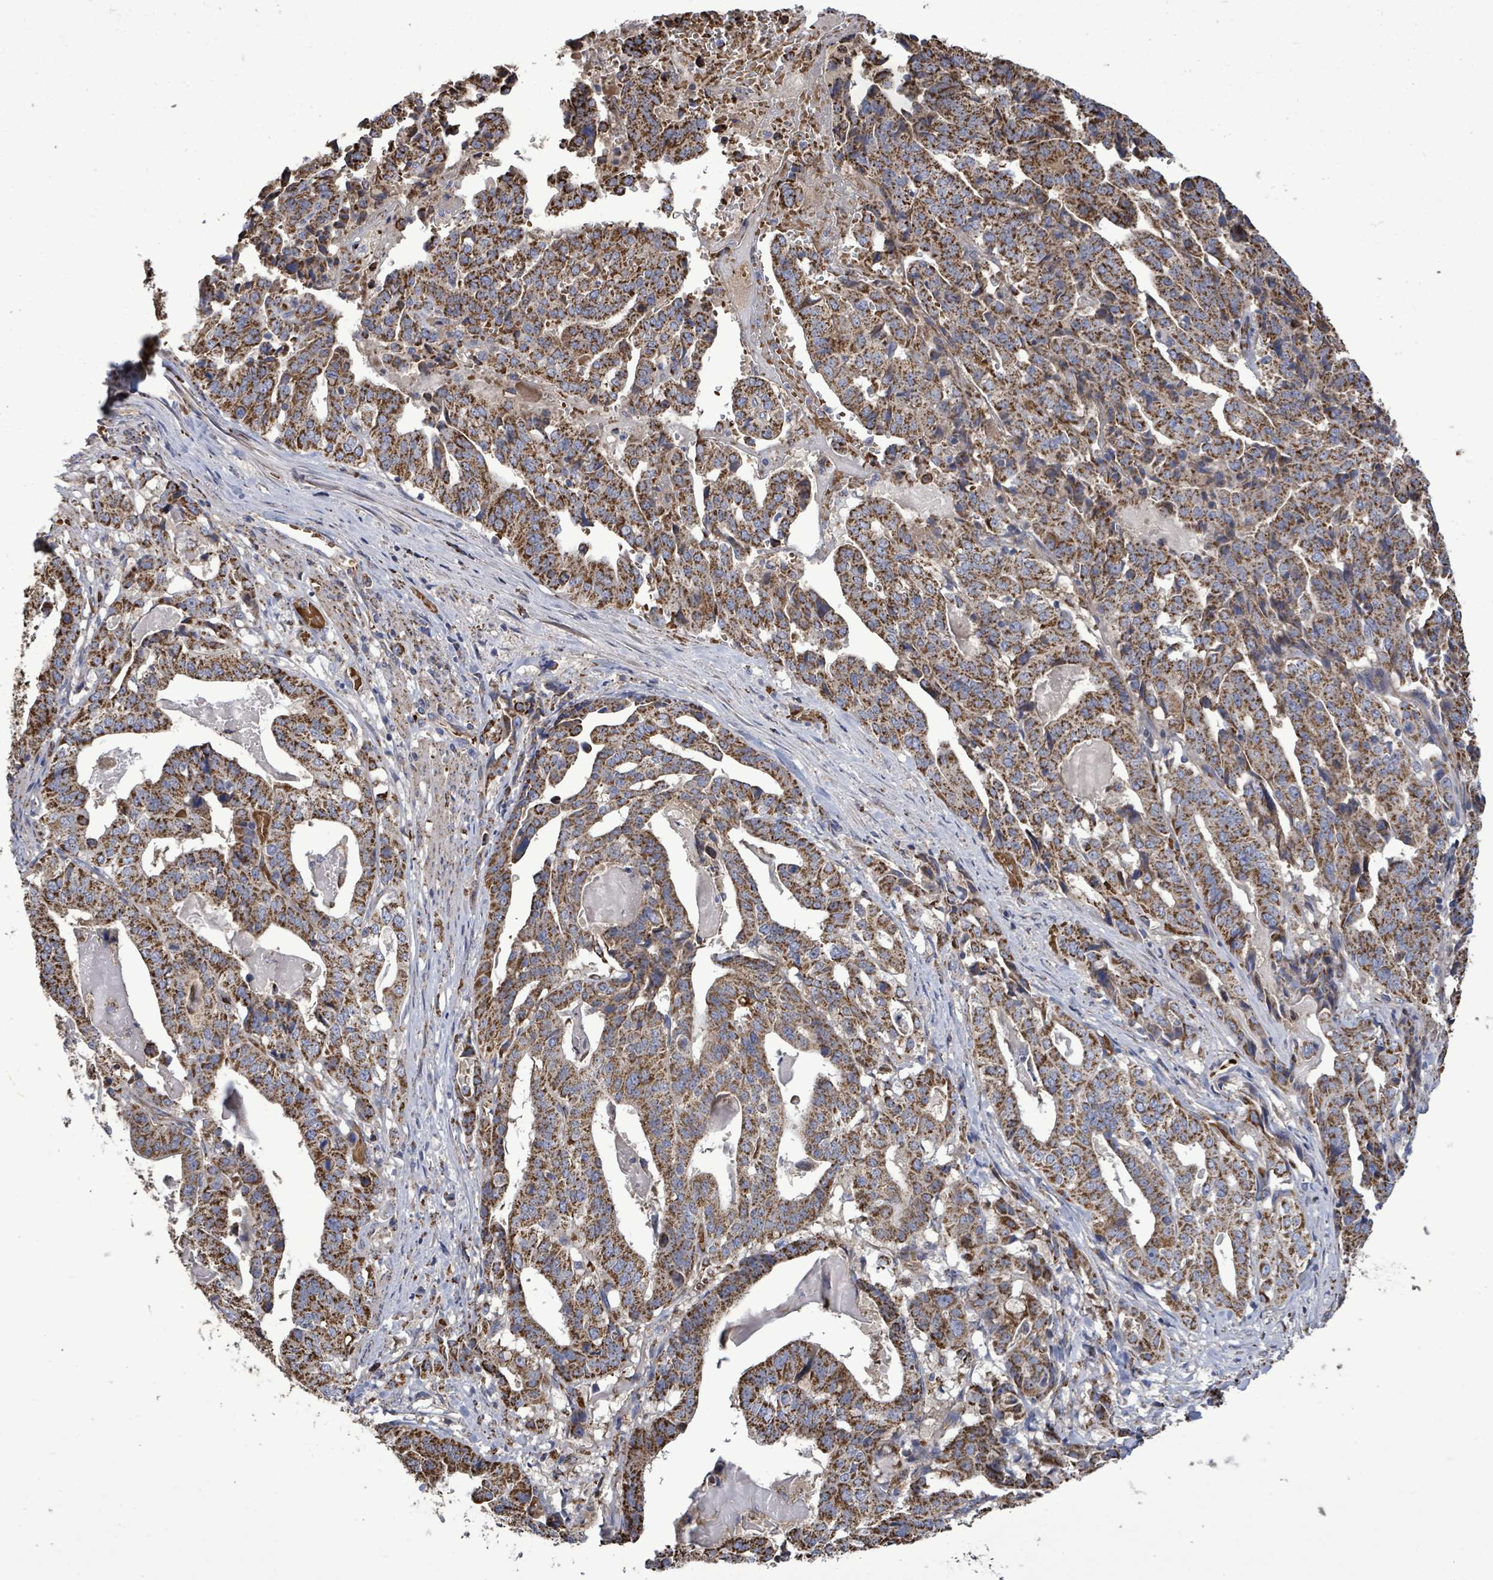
{"staining": {"intensity": "strong", "quantity": ">75%", "location": "cytoplasmic/membranous"}, "tissue": "stomach cancer", "cell_type": "Tumor cells", "image_type": "cancer", "snomed": [{"axis": "morphology", "description": "Adenocarcinoma, NOS"}, {"axis": "topography", "description": "Stomach"}], "caption": "Protein staining demonstrates strong cytoplasmic/membranous expression in about >75% of tumor cells in stomach adenocarcinoma.", "gene": "MTMR12", "patient": {"sex": "male", "age": 48}}